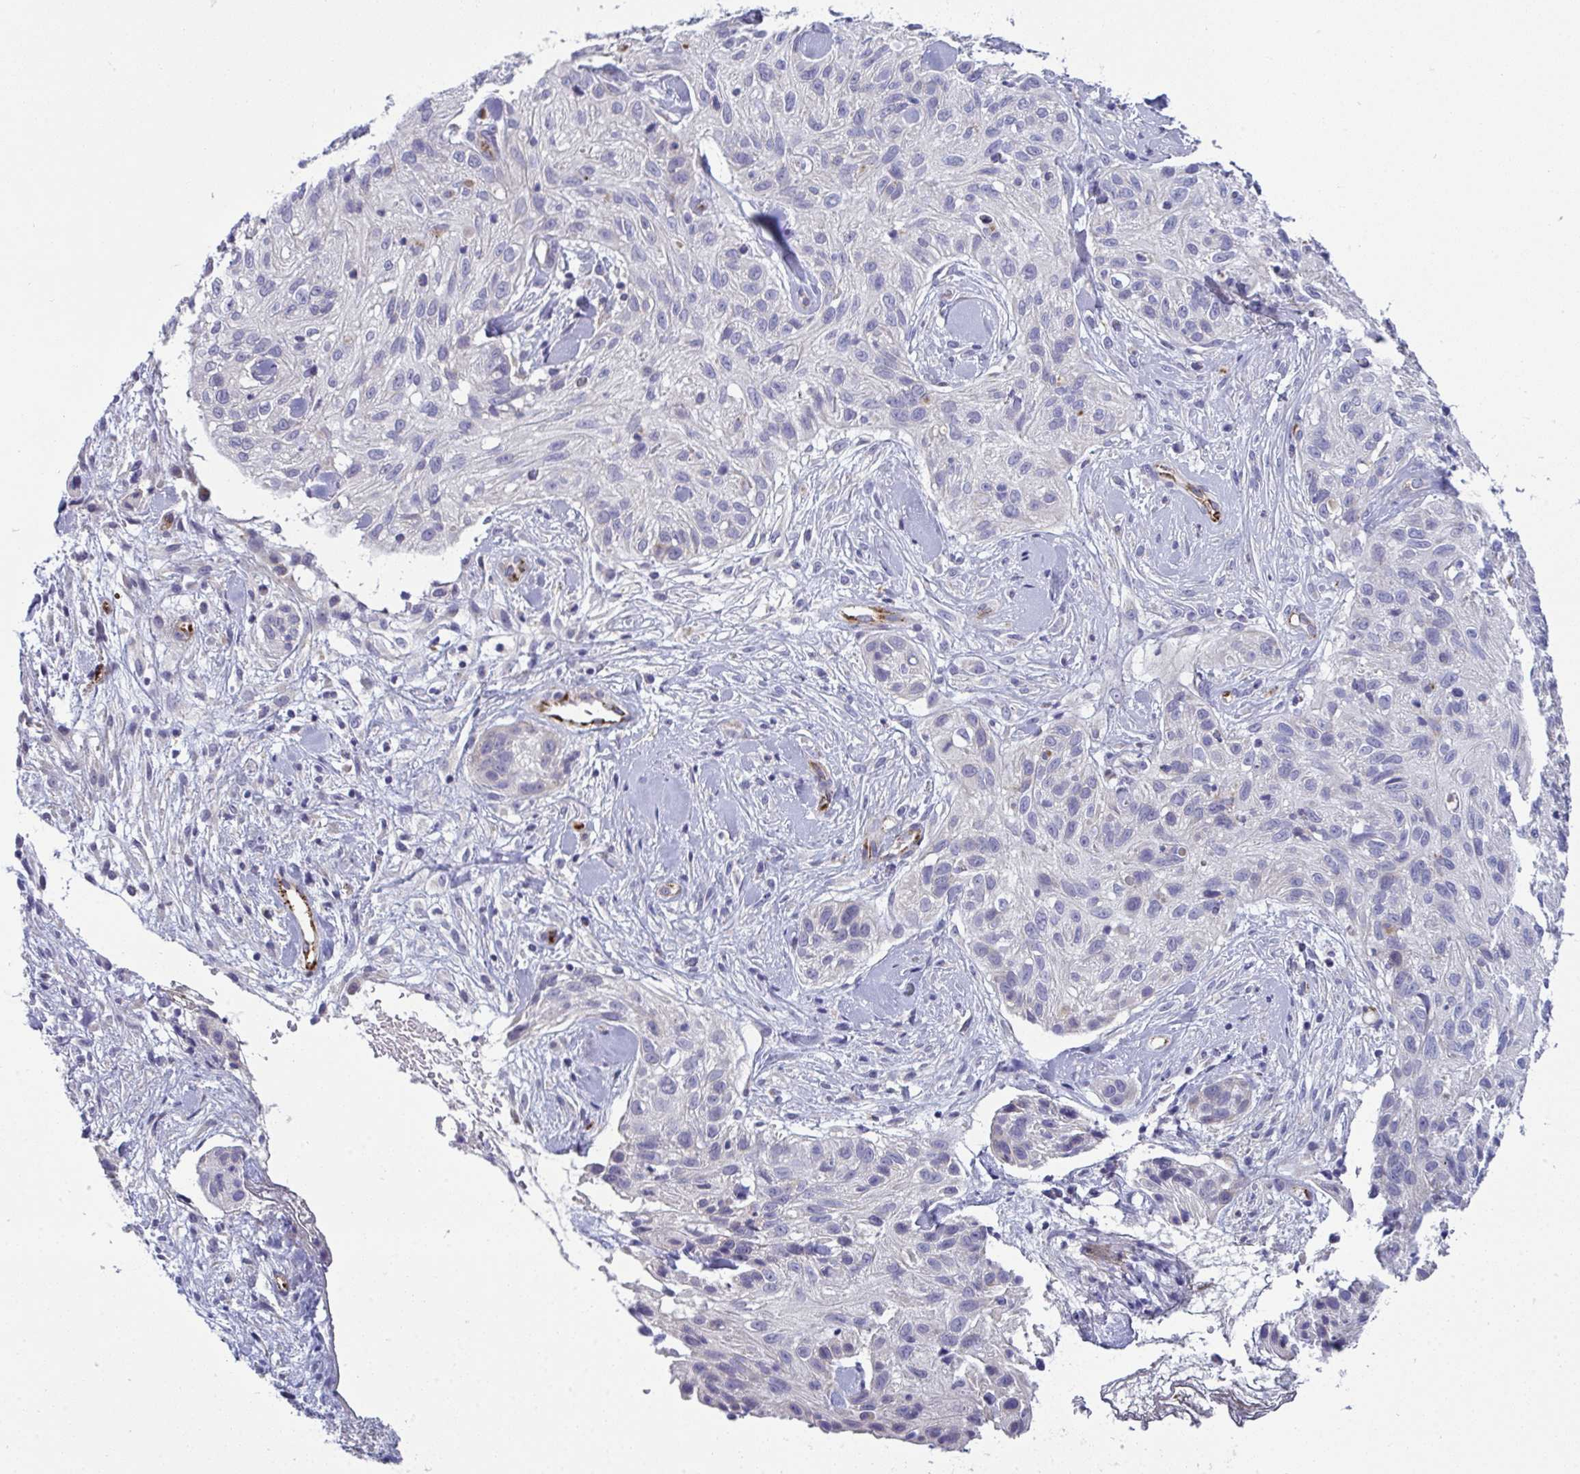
{"staining": {"intensity": "negative", "quantity": "none", "location": "none"}, "tissue": "skin cancer", "cell_type": "Tumor cells", "image_type": "cancer", "snomed": [{"axis": "morphology", "description": "Squamous cell carcinoma, NOS"}, {"axis": "topography", "description": "Skin"}], "caption": "Immunohistochemistry photomicrograph of skin squamous cell carcinoma stained for a protein (brown), which exhibits no expression in tumor cells.", "gene": "TOR1AIP2", "patient": {"sex": "male", "age": 82}}